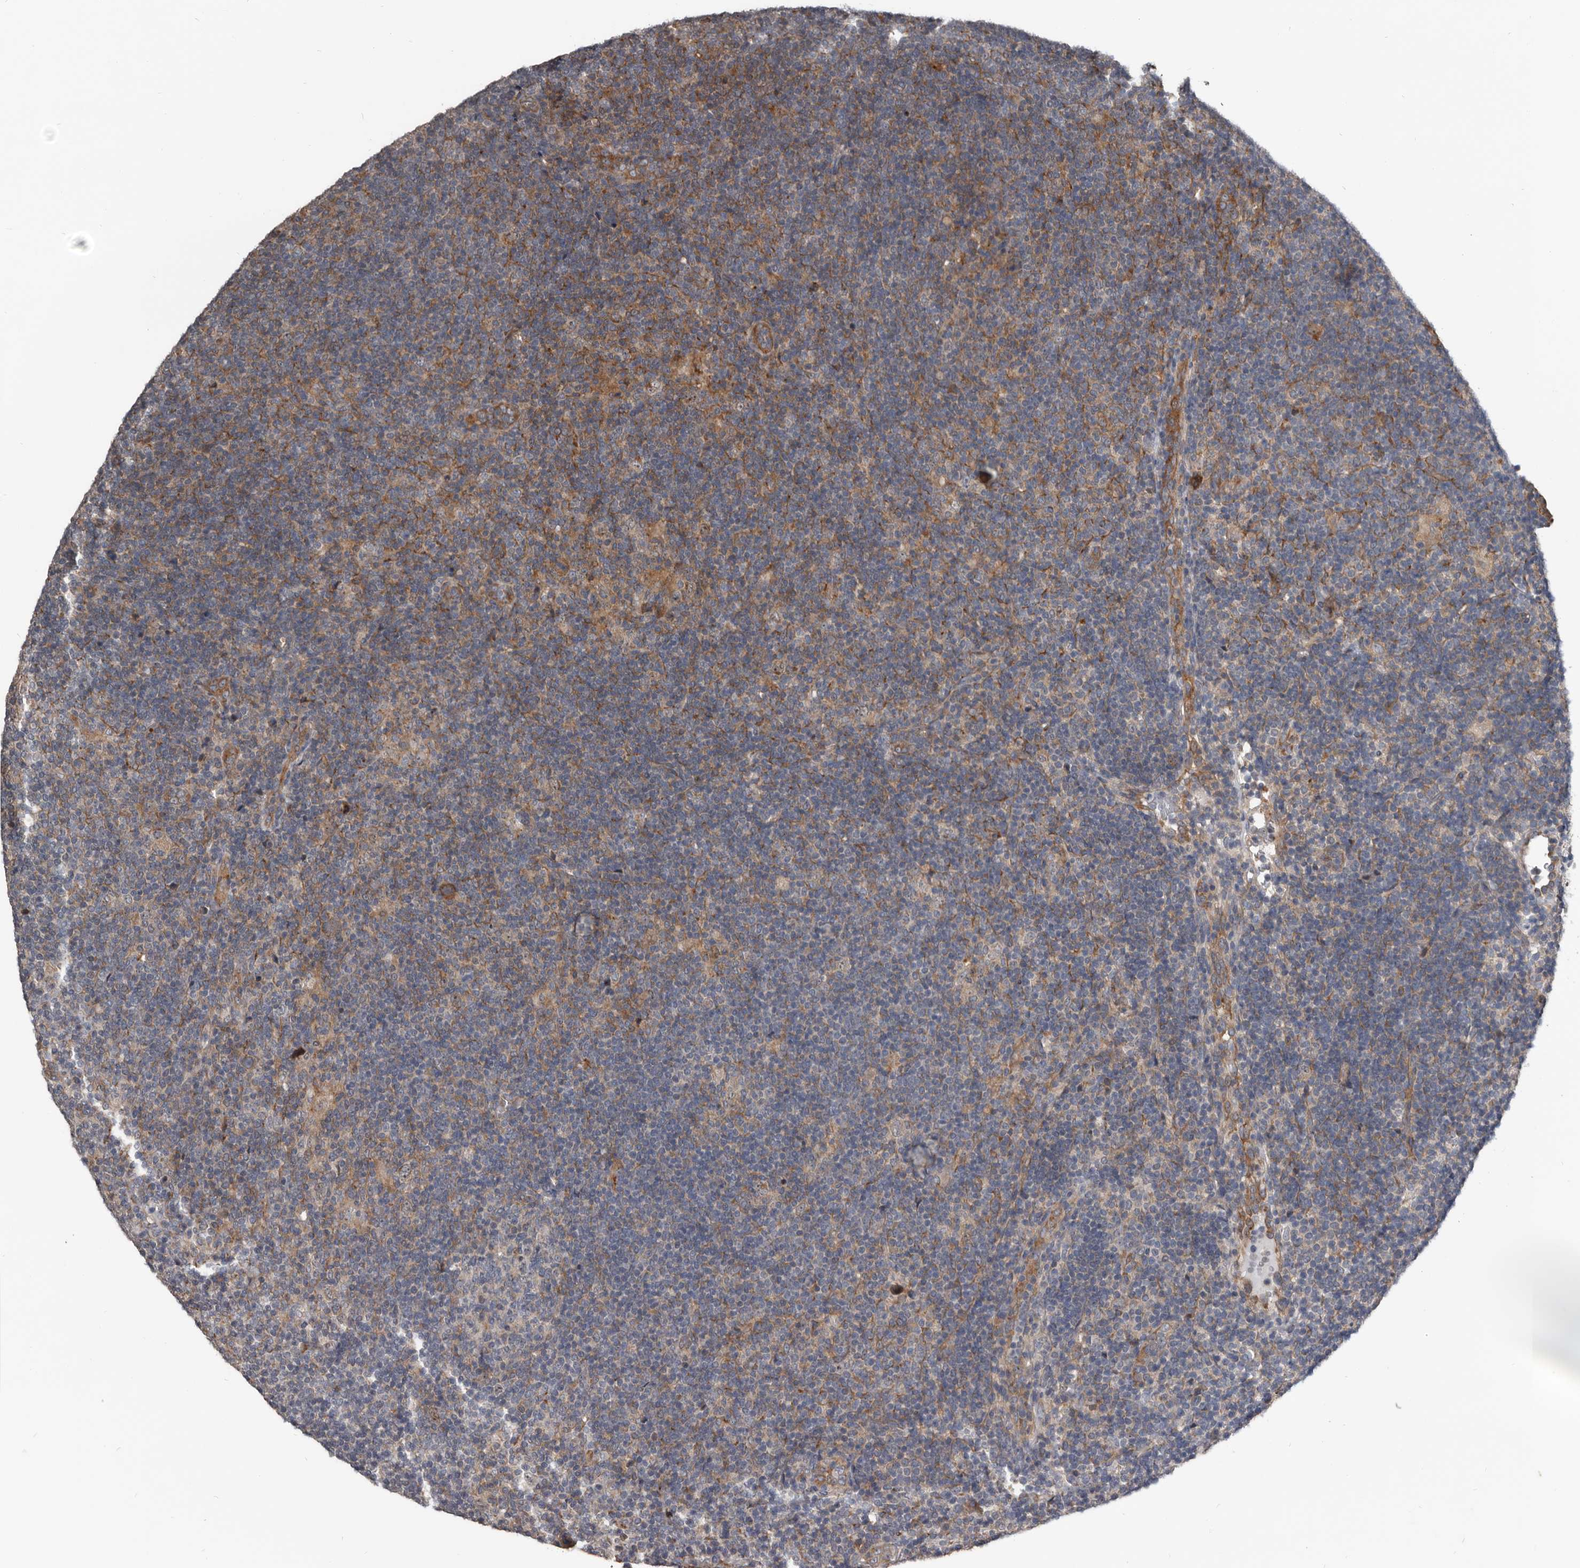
{"staining": {"intensity": "negative", "quantity": "none", "location": "none"}, "tissue": "lymphoma", "cell_type": "Tumor cells", "image_type": "cancer", "snomed": [{"axis": "morphology", "description": "Hodgkin's disease, NOS"}, {"axis": "topography", "description": "Lymph node"}], "caption": "DAB immunohistochemical staining of human Hodgkin's disease shows no significant positivity in tumor cells. The staining was performed using DAB to visualize the protein expression in brown, while the nuclei were stained in blue with hematoxylin (Magnification: 20x).", "gene": "DHPS", "patient": {"sex": "female", "age": 57}}